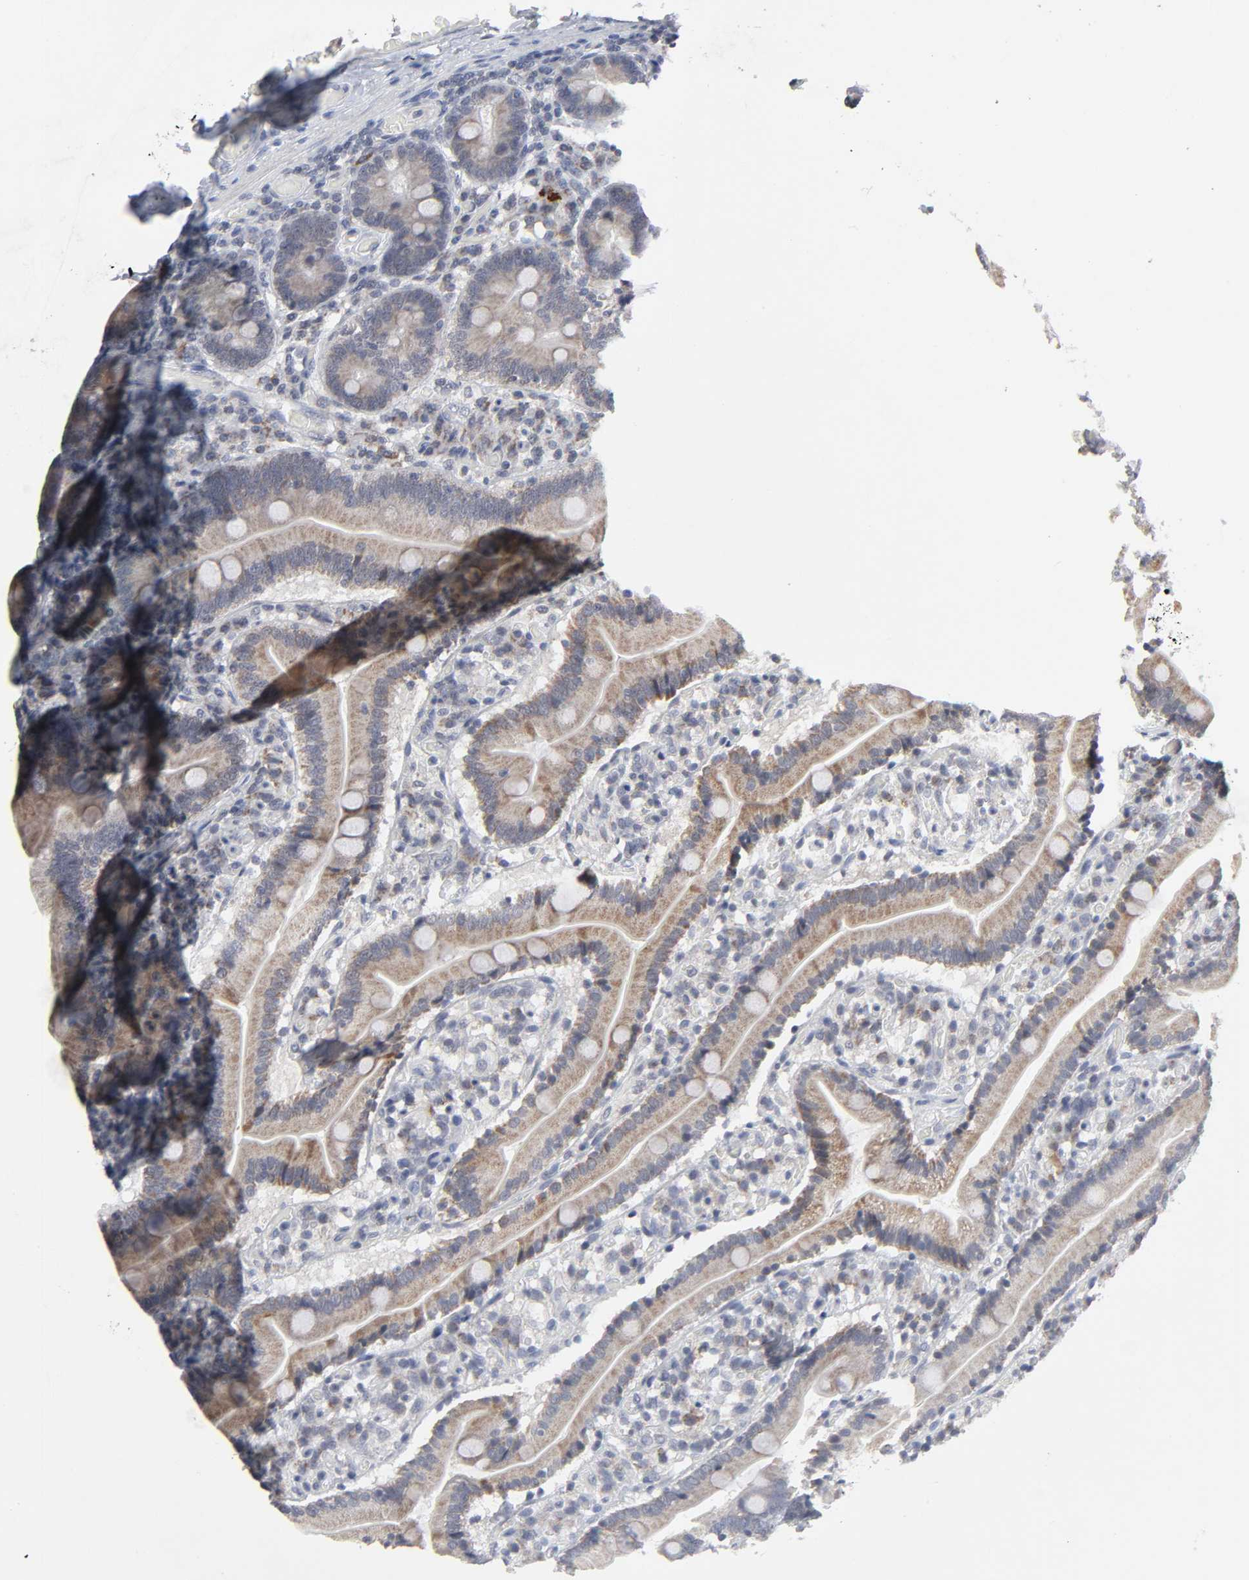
{"staining": {"intensity": "moderate", "quantity": ">75%", "location": "cytoplasmic/membranous"}, "tissue": "duodenum", "cell_type": "Glandular cells", "image_type": "normal", "snomed": [{"axis": "morphology", "description": "Normal tissue, NOS"}, {"axis": "topography", "description": "Duodenum"}], "caption": "This image reveals IHC staining of benign human duodenum, with medium moderate cytoplasmic/membranous expression in approximately >75% of glandular cells.", "gene": "AUH", "patient": {"sex": "male", "age": 66}}